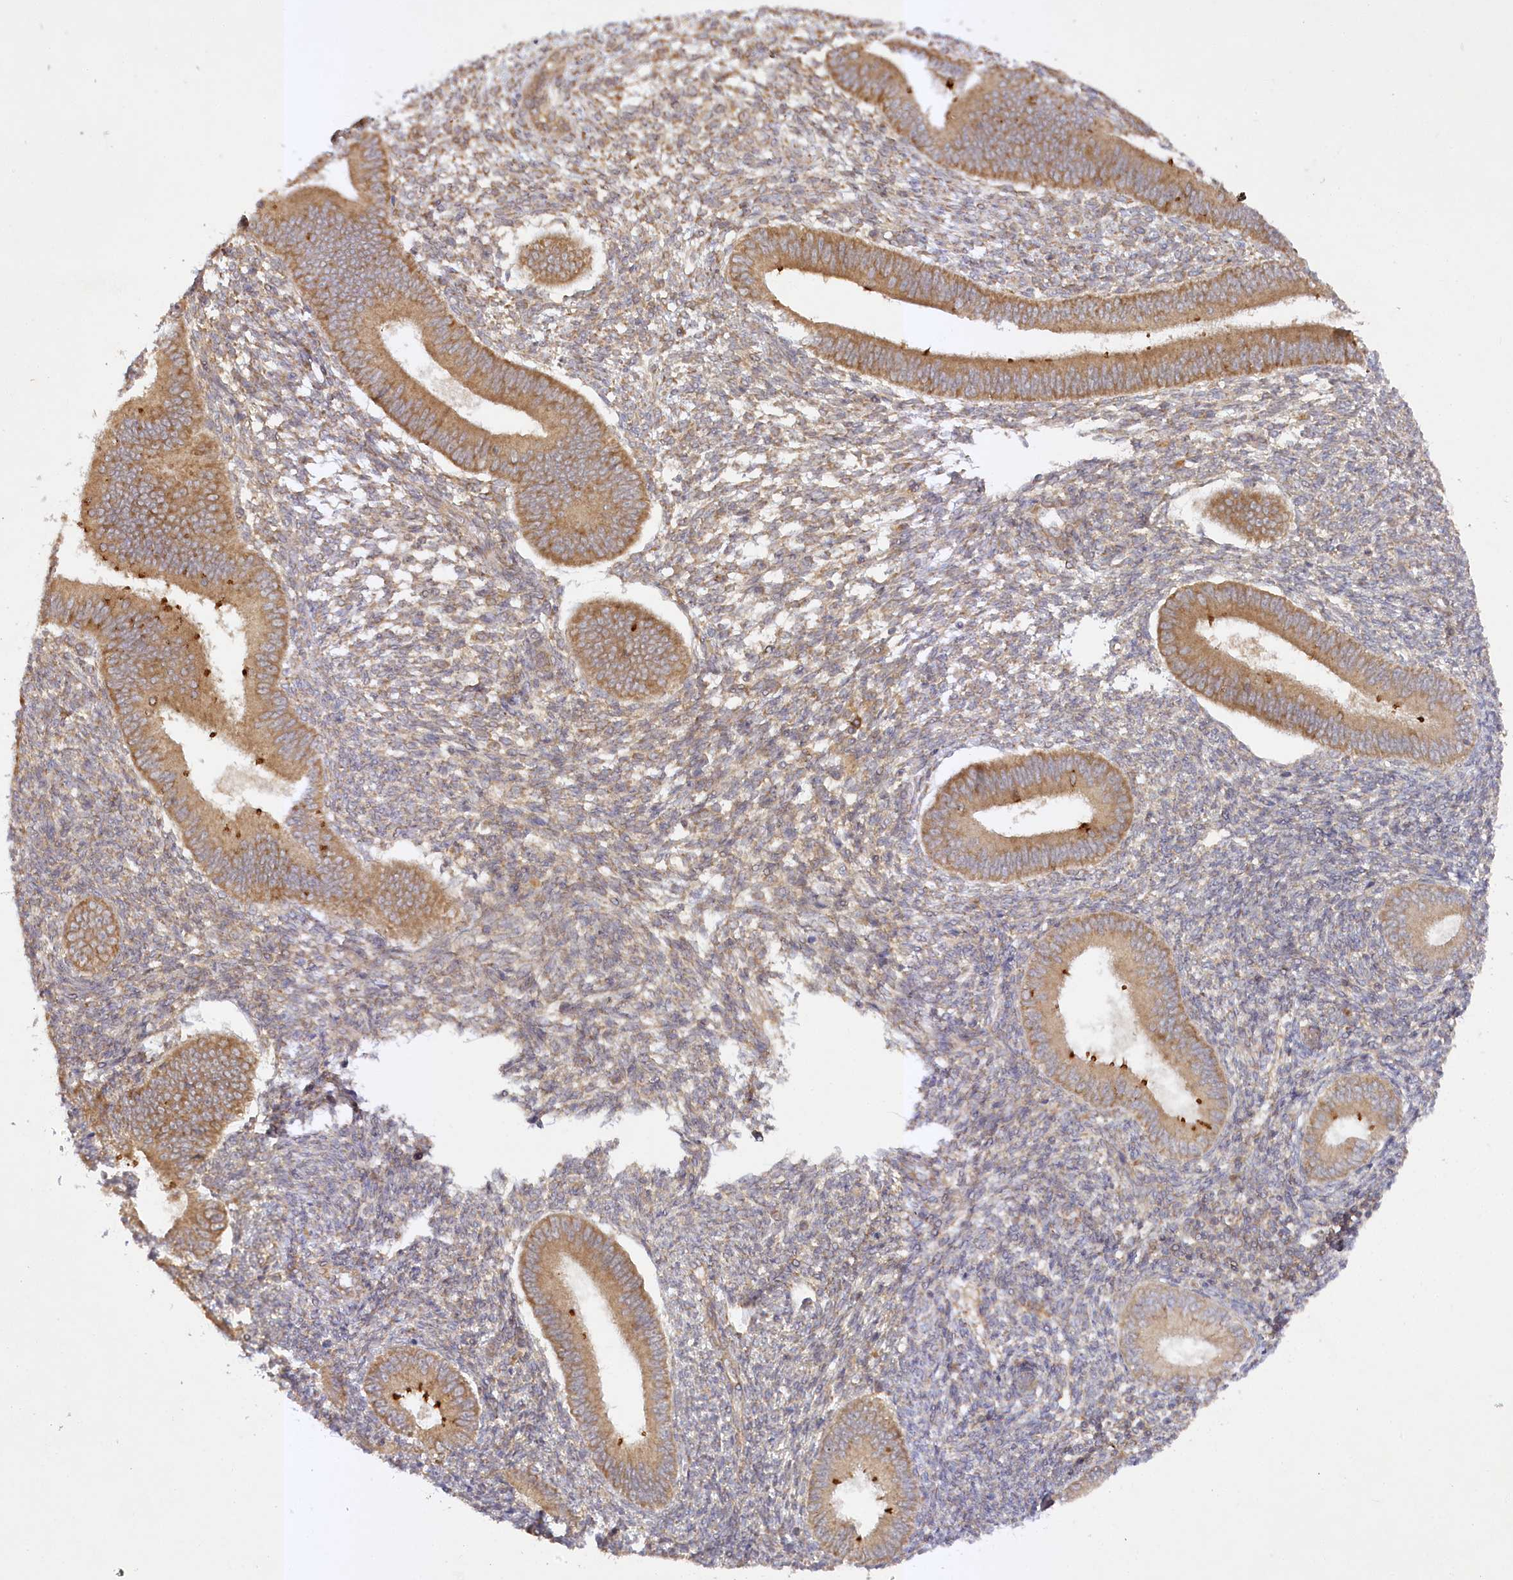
{"staining": {"intensity": "moderate", "quantity": "<25%", "location": "cytoplasmic/membranous"}, "tissue": "endometrium", "cell_type": "Cells in endometrial stroma", "image_type": "normal", "snomed": [{"axis": "morphology", "description": "Normal tissue, NOS"}, {"axis": "topography", "description": "Uterus"}, {"axis": "topography", "description": "Endometrium"}], "caption": "Immunohistochemical staining of benign endometrium shows moderate cytoplasmic/membranous protein staining in approximately <25% of cells in endometrial stroma.", "gene": "TRAF3IP1", "patient": {"sex": "female", "age": 48}}